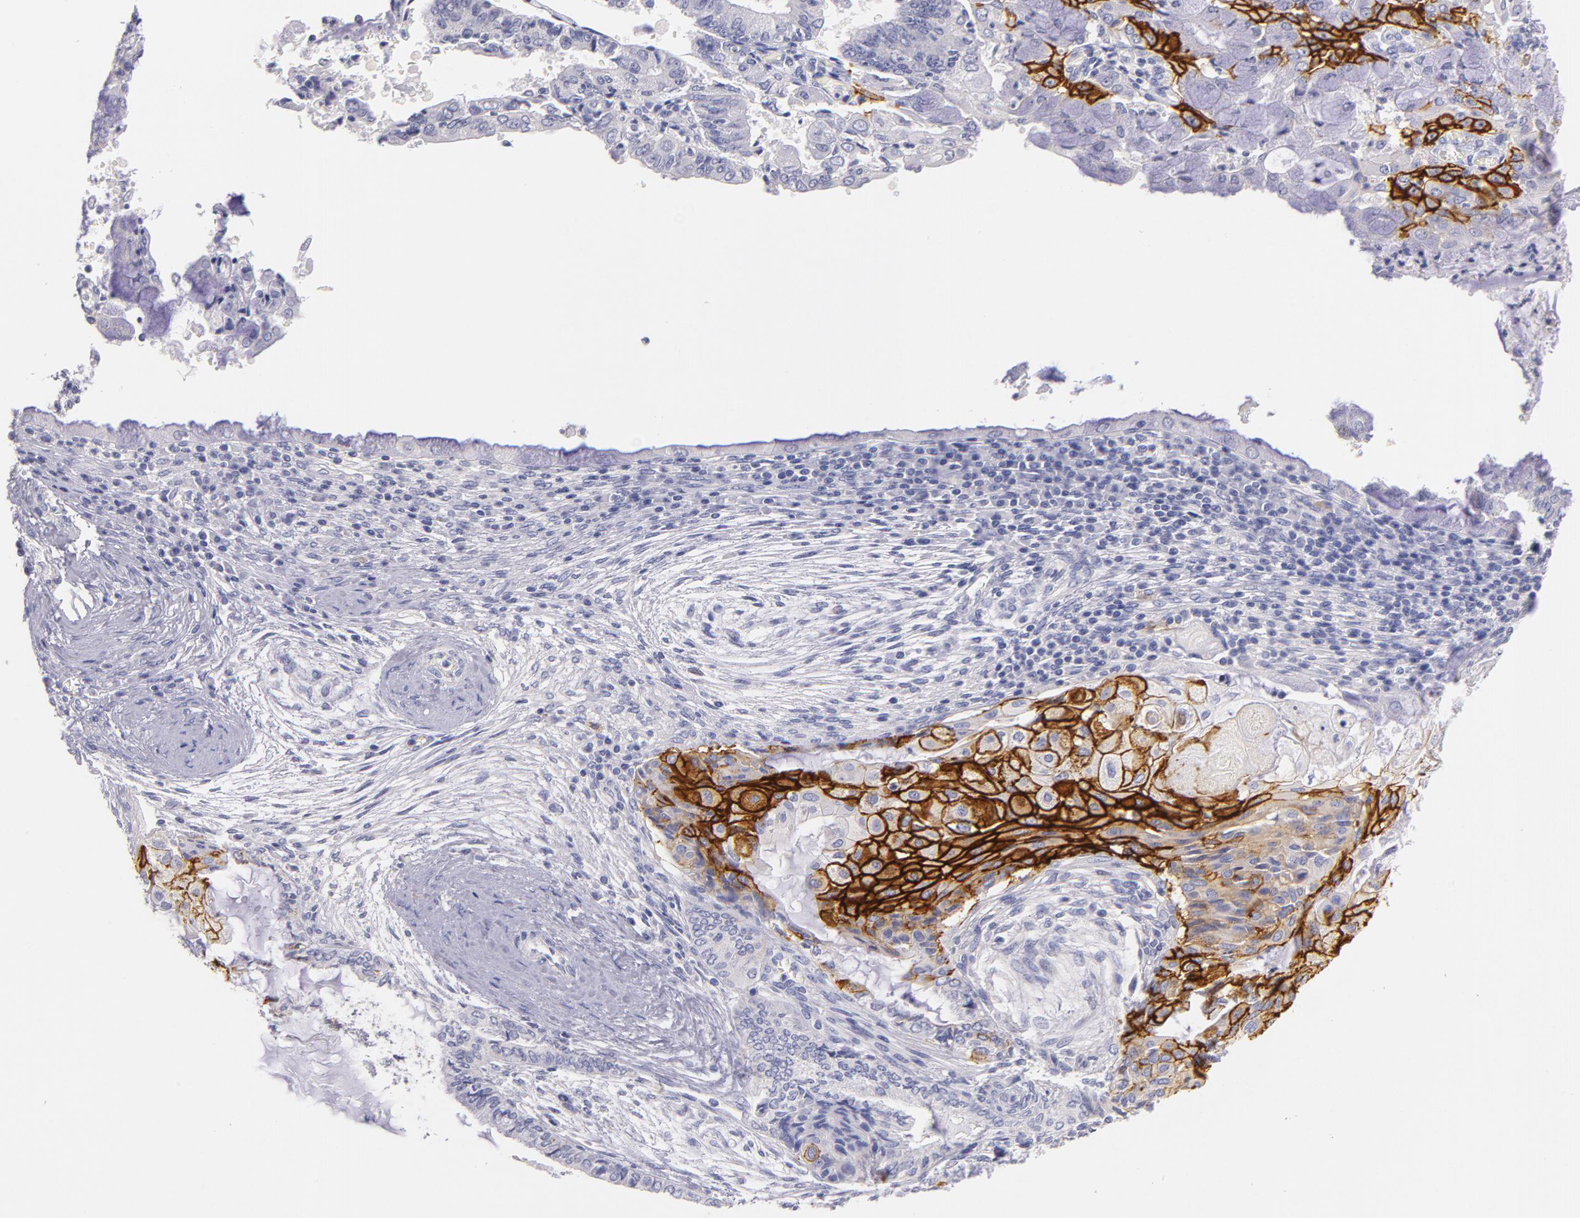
{"staining": {"intensity": "strong", "quantity": "25%-75%", "location": "cytoplasmic/membranous"}, "tissue": "endometrial cancer", "cell_type": "Tumor cells", "image_type": "cancer", "snomed": [{"axis": "morphology", "description": "Adenocarcinoma, NOS"}, {"axis": "topography", "description": "Endometrium"}], "caption": "Tumor cells display high levels of strong cytoplasmic/membranous staining in approximately 25%-75% of cells in adenocarcinoma (endometrial).", "gene": "CD44", "patient": {"sex": "female", "age": 79}}